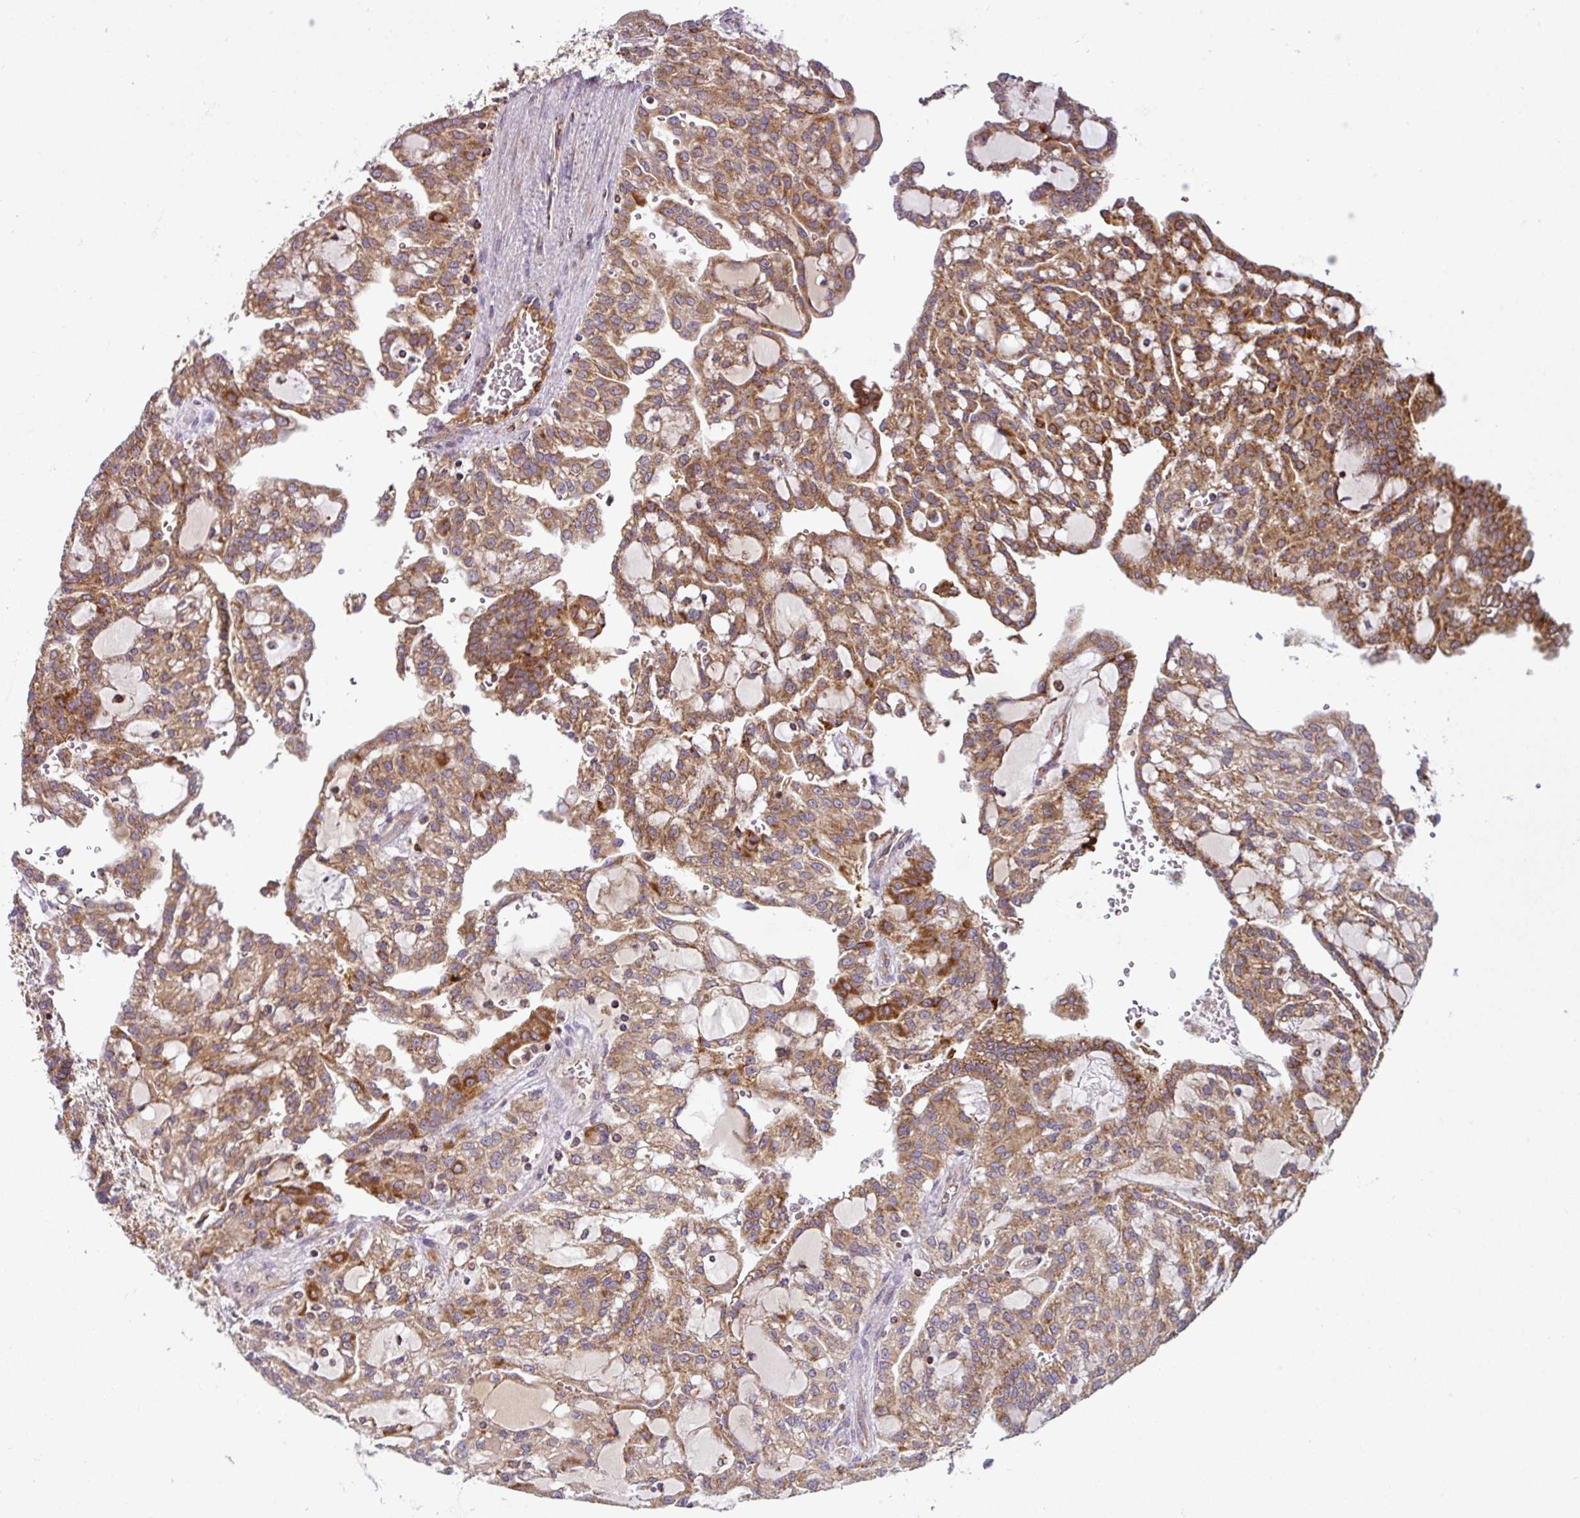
{"staining": {"intensity": "moderate", "quantity": ">75%", "location": "cytoplasmic/membranous"}, "tissue": "renal cancer", "cell_type": "Tumor cells", "image_type": "cancer", "snomed": [{"axis": "morphology", "description": "Adenocarcinoma, NOS"}, {"axis": "topography", "description": "Kidney"}], "caption": "Tumor cells display medium levels of moderate cytoplasmic/membranous staining in approximately >75% of cells in human renal adenocarcinoma.", "gene": "PRELID3B", "patient": {"sex": "male", "age": 63}}